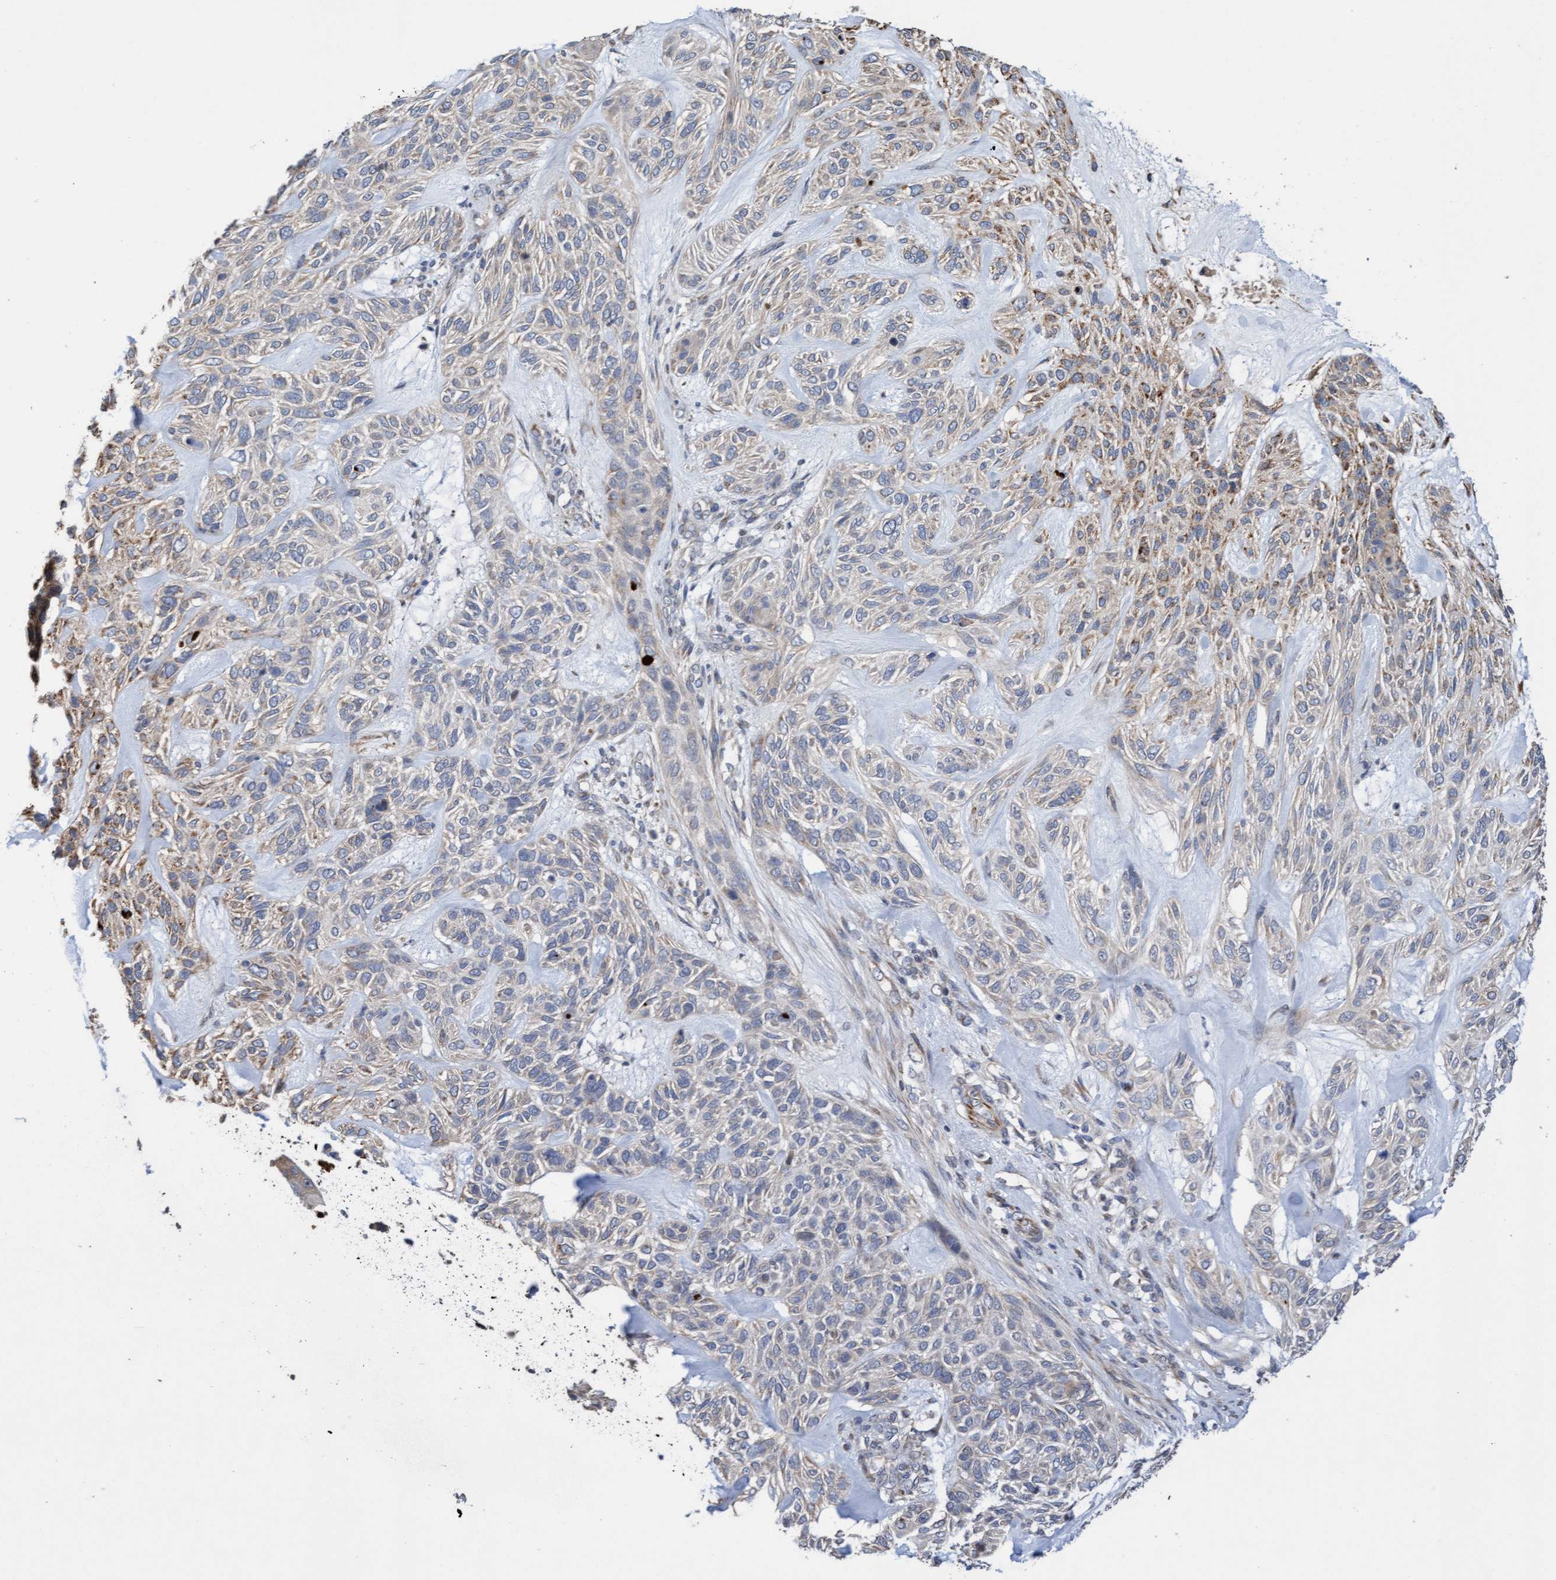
{"staining": {"intensity": "weak", "quantity": "<25%", "location": "cytoplasmic/membranous"}, "tissue": "skin cancer", "cell_type": "Tumor cells", "image_type": "cancer", "snomed": [{"axis": "morphology", "description": "Basal cell carcinoma"}, {"axis": "topography", "description": "Skin"}], "caption": "A histopathology image of skin cancer (basal cell carcinoma) stained for a protein demonstrates no brown staining in tumor cells. (DAB IHC with hematoxylin counter stain).", "gene": "ITFG1", "patient": {"sex": "male", "age": 55}}